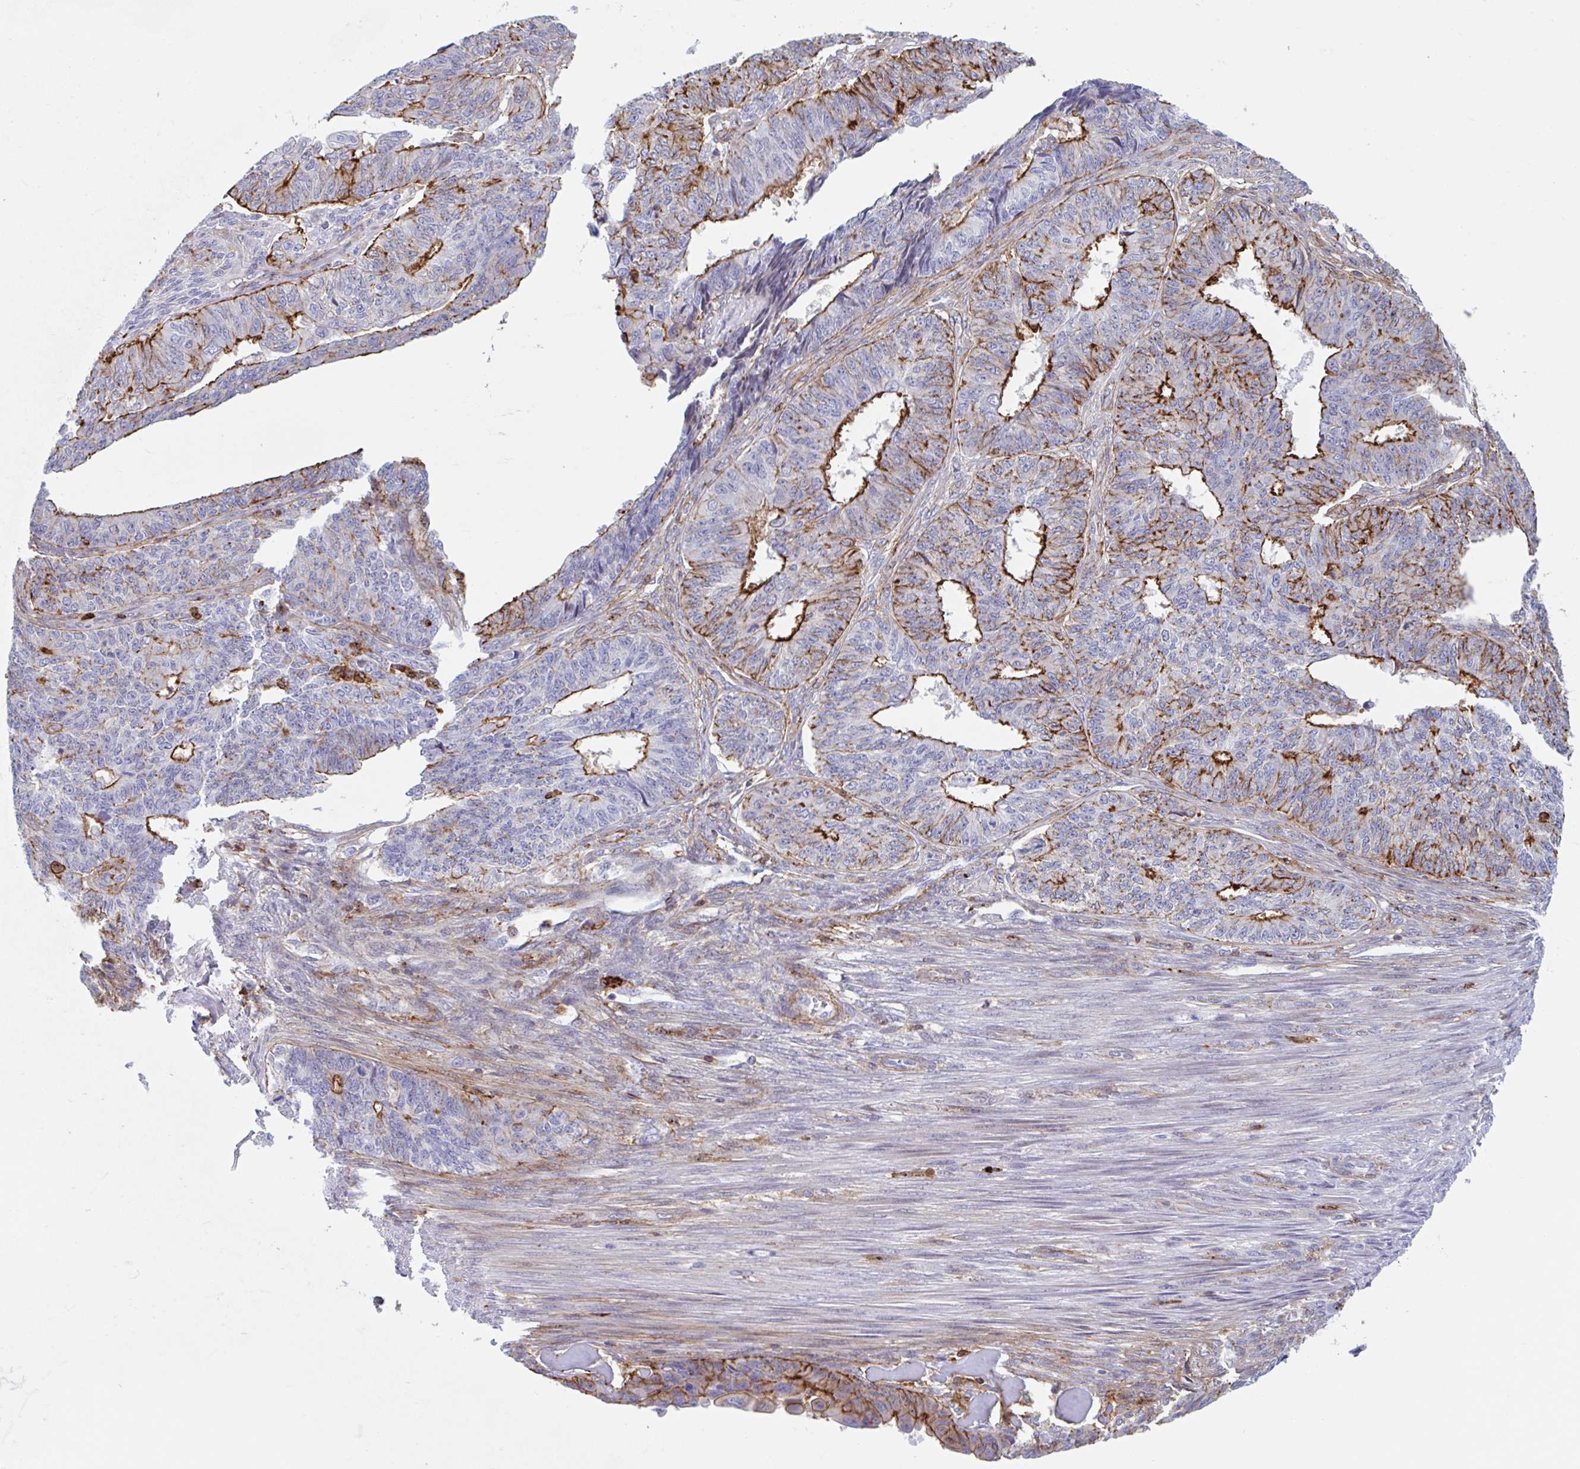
{"staining": {"intensity": "strong", "quantity": "25%-75%", "location": "cytoplasmic/membranous"}, "tissue": "endometrial cancer", "cell_type": "Tumor cells", "image_type": "cancer", "snomed": [{"axis": "morphology", "description": "Adenocarcinoma, NOS"}, {"axis": "topography", "description": "Endometrium"}], "caption": "Human endometrial cancer (adenocarcinoma) stained with a brown dye displays strong cytoplasmic/membranous positive staining in about 25%-75% of tumor cells.", "gene": "EFHD1", "patient": {"sex": "female", "age": 32}}